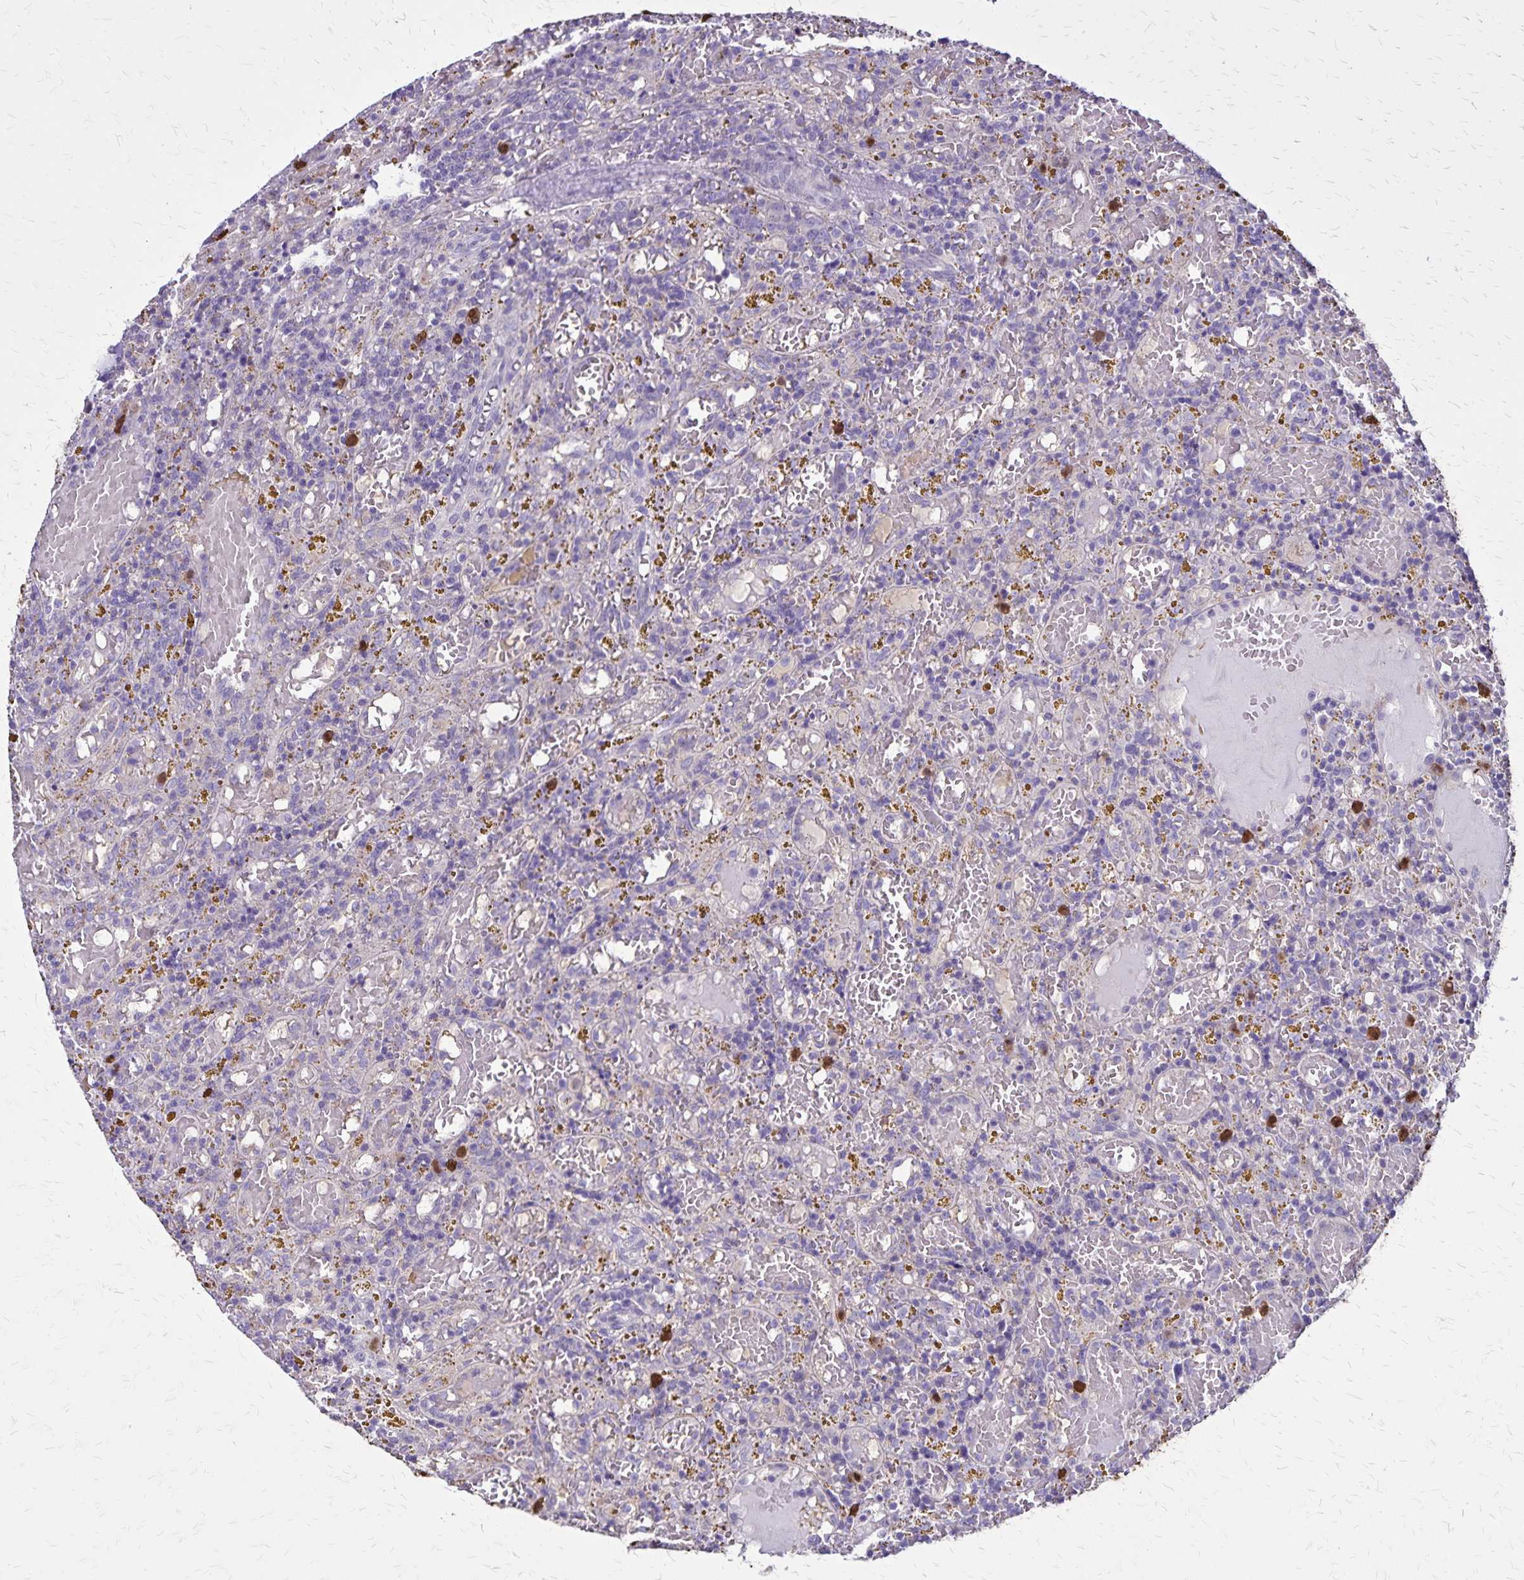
{"staining": {"intensity": "negative", "quantity": "none", "location": "none"}, "tissue": "lymphoma", "cell_type": "Tumor cells", "image_type": "cancer", "snomed": [{"axis": "morphology", "description": "Malignant lymphoma, non-Hodgkin's type, Low grade"}, {"axis": "topography", "description": "Spleen"}], "caption": "Protein analysis of malignant lymphoma, non-Hodgkin's type (low-grade) demonstrates no significant expression in tumor cells.", "gene": "ULBP3", "patient": {"sex": "female", "age": 65}}